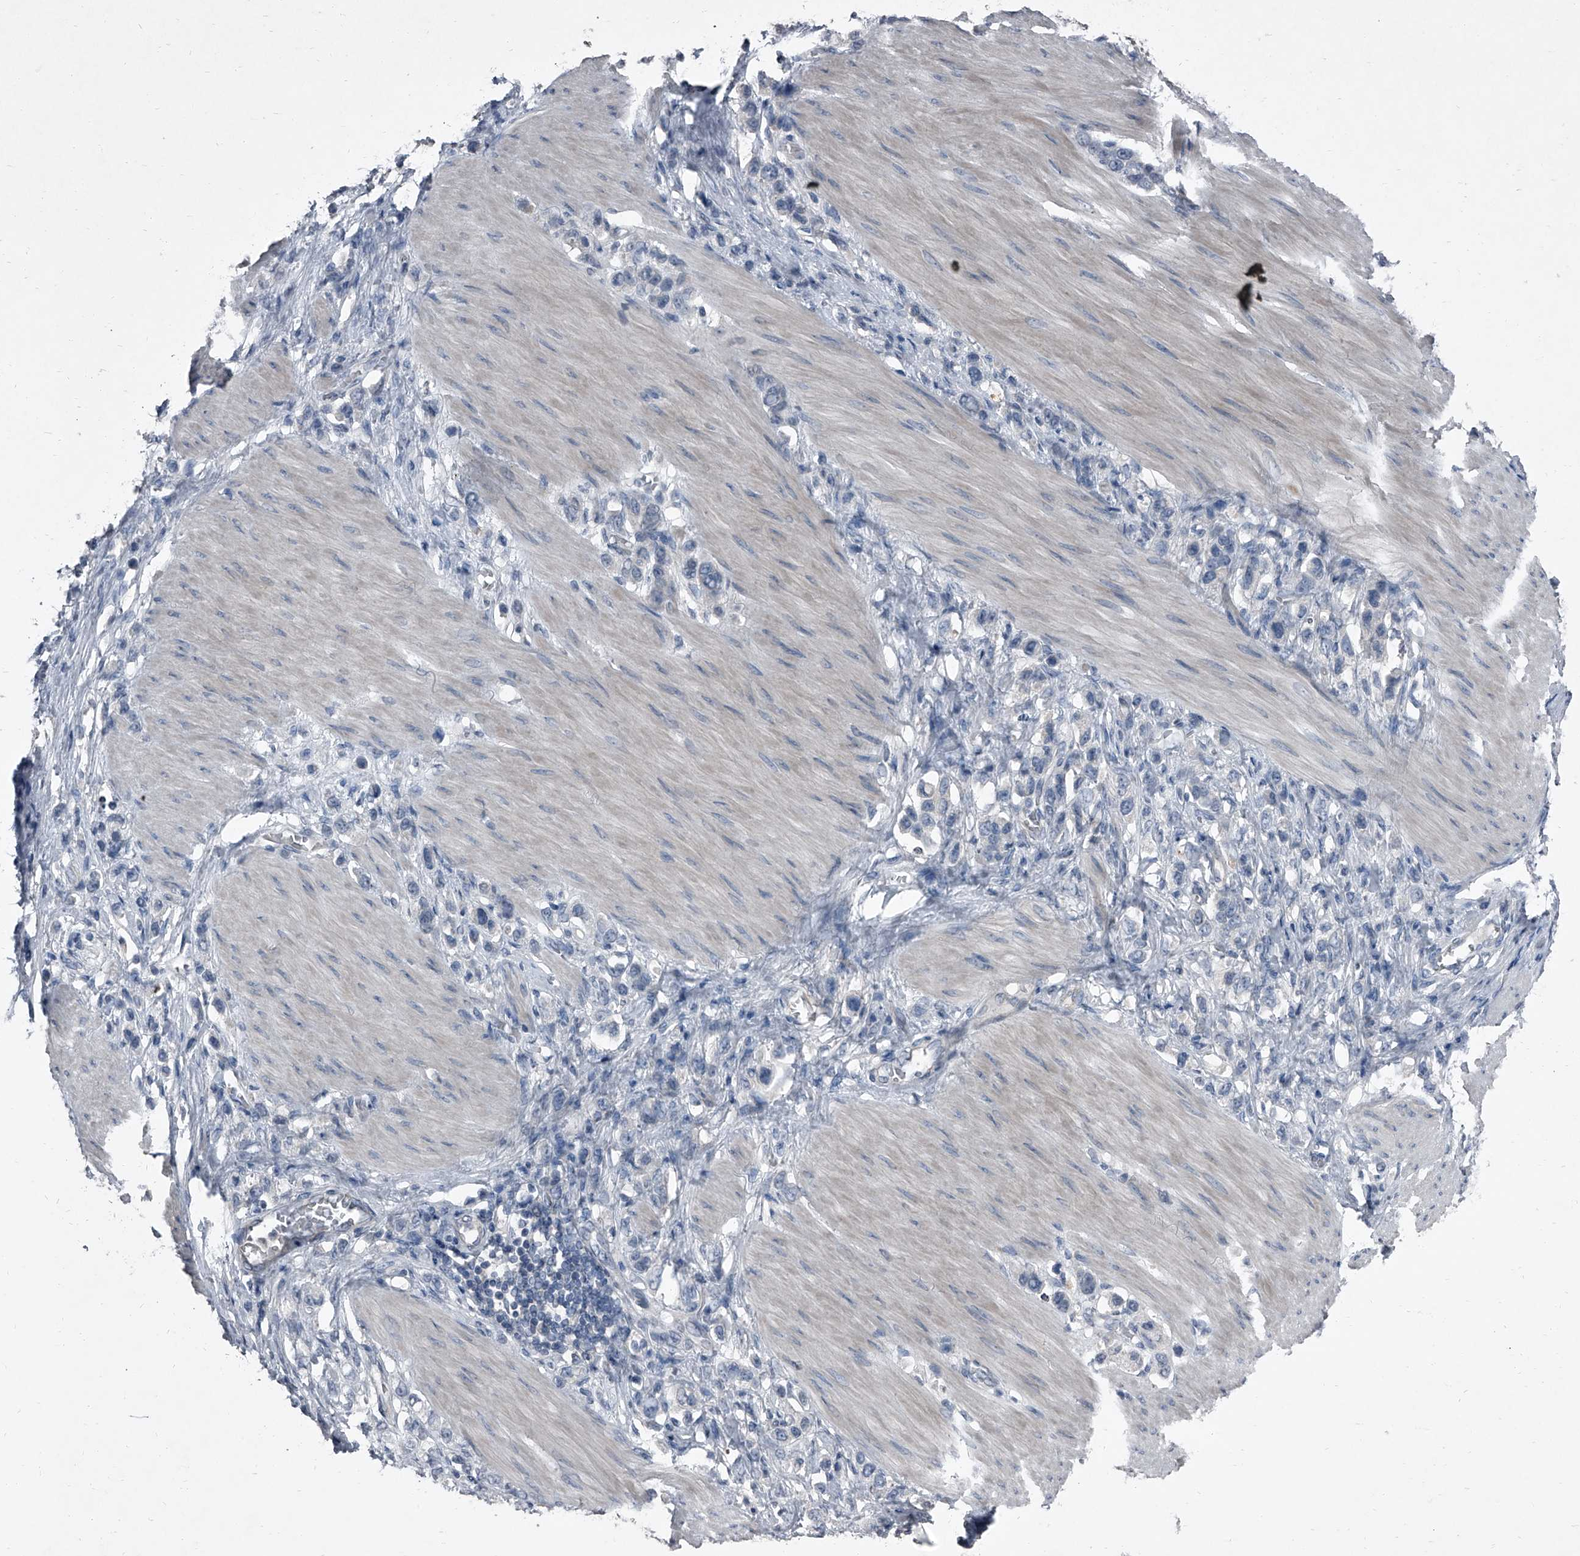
{"staining": {"intensity": "negative", "quantity": "none", "location": "none"}, "tissue": "stomach cancer", "cell_type": "Tumor cells", "image_type": "cancer", "snomed": [{"axis": "morphology", "description": "Adenocarcinoma, NOS"}, {"axis": "topography", "description": "Stomach"}], "caption": "High power microscopy photomicrograph of an IHC histopathology image of stomach cancer (adenocarcinoma), revealing no significant staining in tumor cells.", "gene": "HEPHL1", "patient": {"sex": "female", "age": 65}}